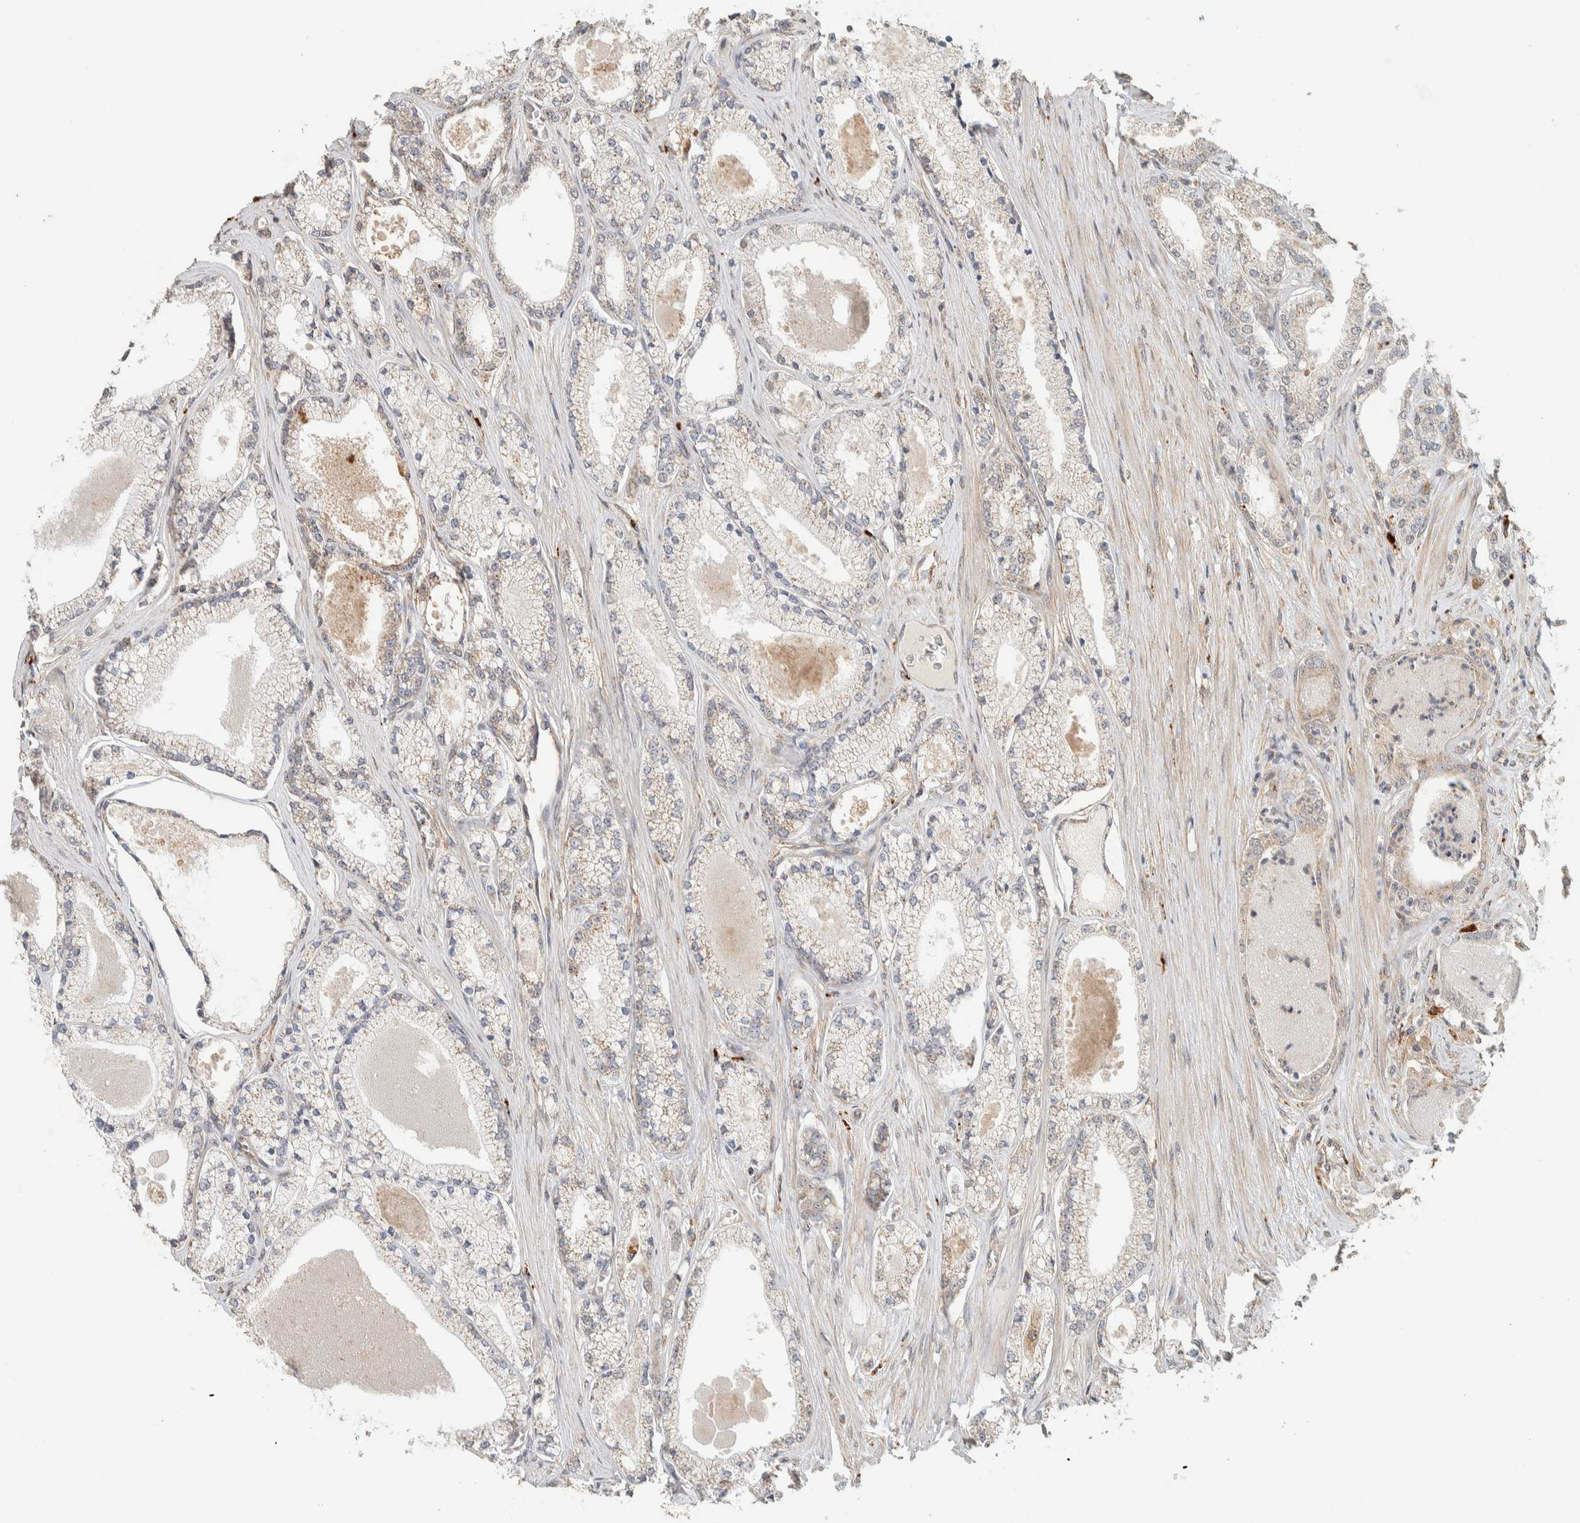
{"staining": {"intensity": "weak", "quantity": ">75%", "location": "cytoplasmic/membranous"}, "tissue": "prostate cancer", "cell_type": "Tumor cells", "image_type": "cancer", "snomed": [{"axis": "morphology", "description": "Adenocarcinoma, High grade"}, {"axis": "topography", "description": "Prostate"}], "caption": "There is low levels of weak cytoplasmic/membranous positivity in tumor cells of high-grade adenocarcinoma (prostate), as demonstrated by immunohistochemical staining (brown color).", "gene": "PDE7B", "patient": {"sex": "male", "age": 71}}